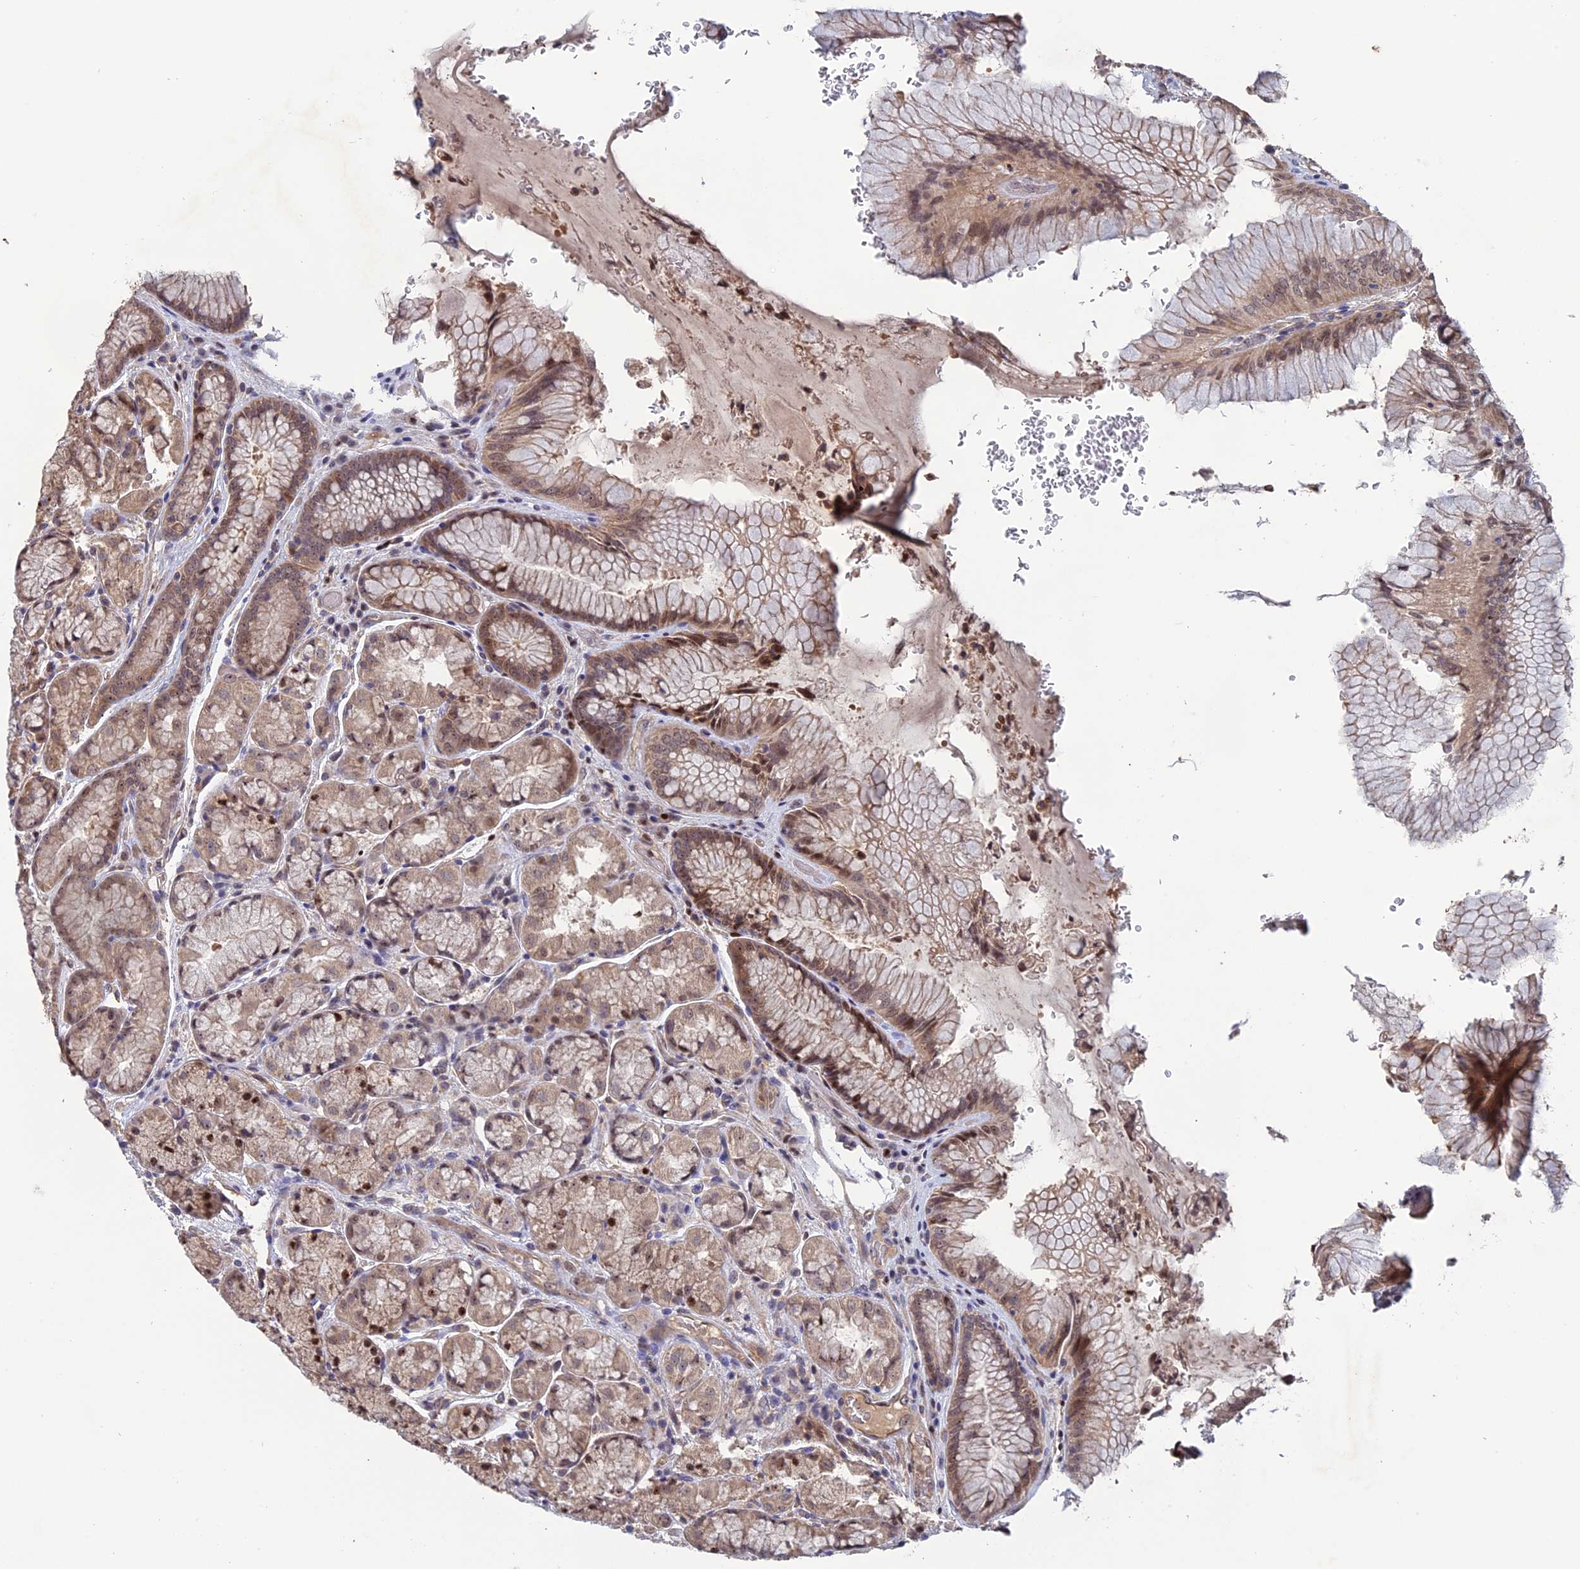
{"staining": {"intensity": "strong", "quantity": ">75%", "location": "nuclear"}, "tissue": "stomach", "cell_type": "Glandular cells", "image_type": "normal", "snomed": [{"axis": "morphology", "description": "Normal tissue, NOS"}, {"axis": "topography", "description": "Stomach"}], "caption": "This is a photomicrograph of IHC staining of benign stomach, which shows strong staining in the nuclear of glandular cells.", "gene": "FAM98C", "patient": {"sex": "male", "age": 63}}